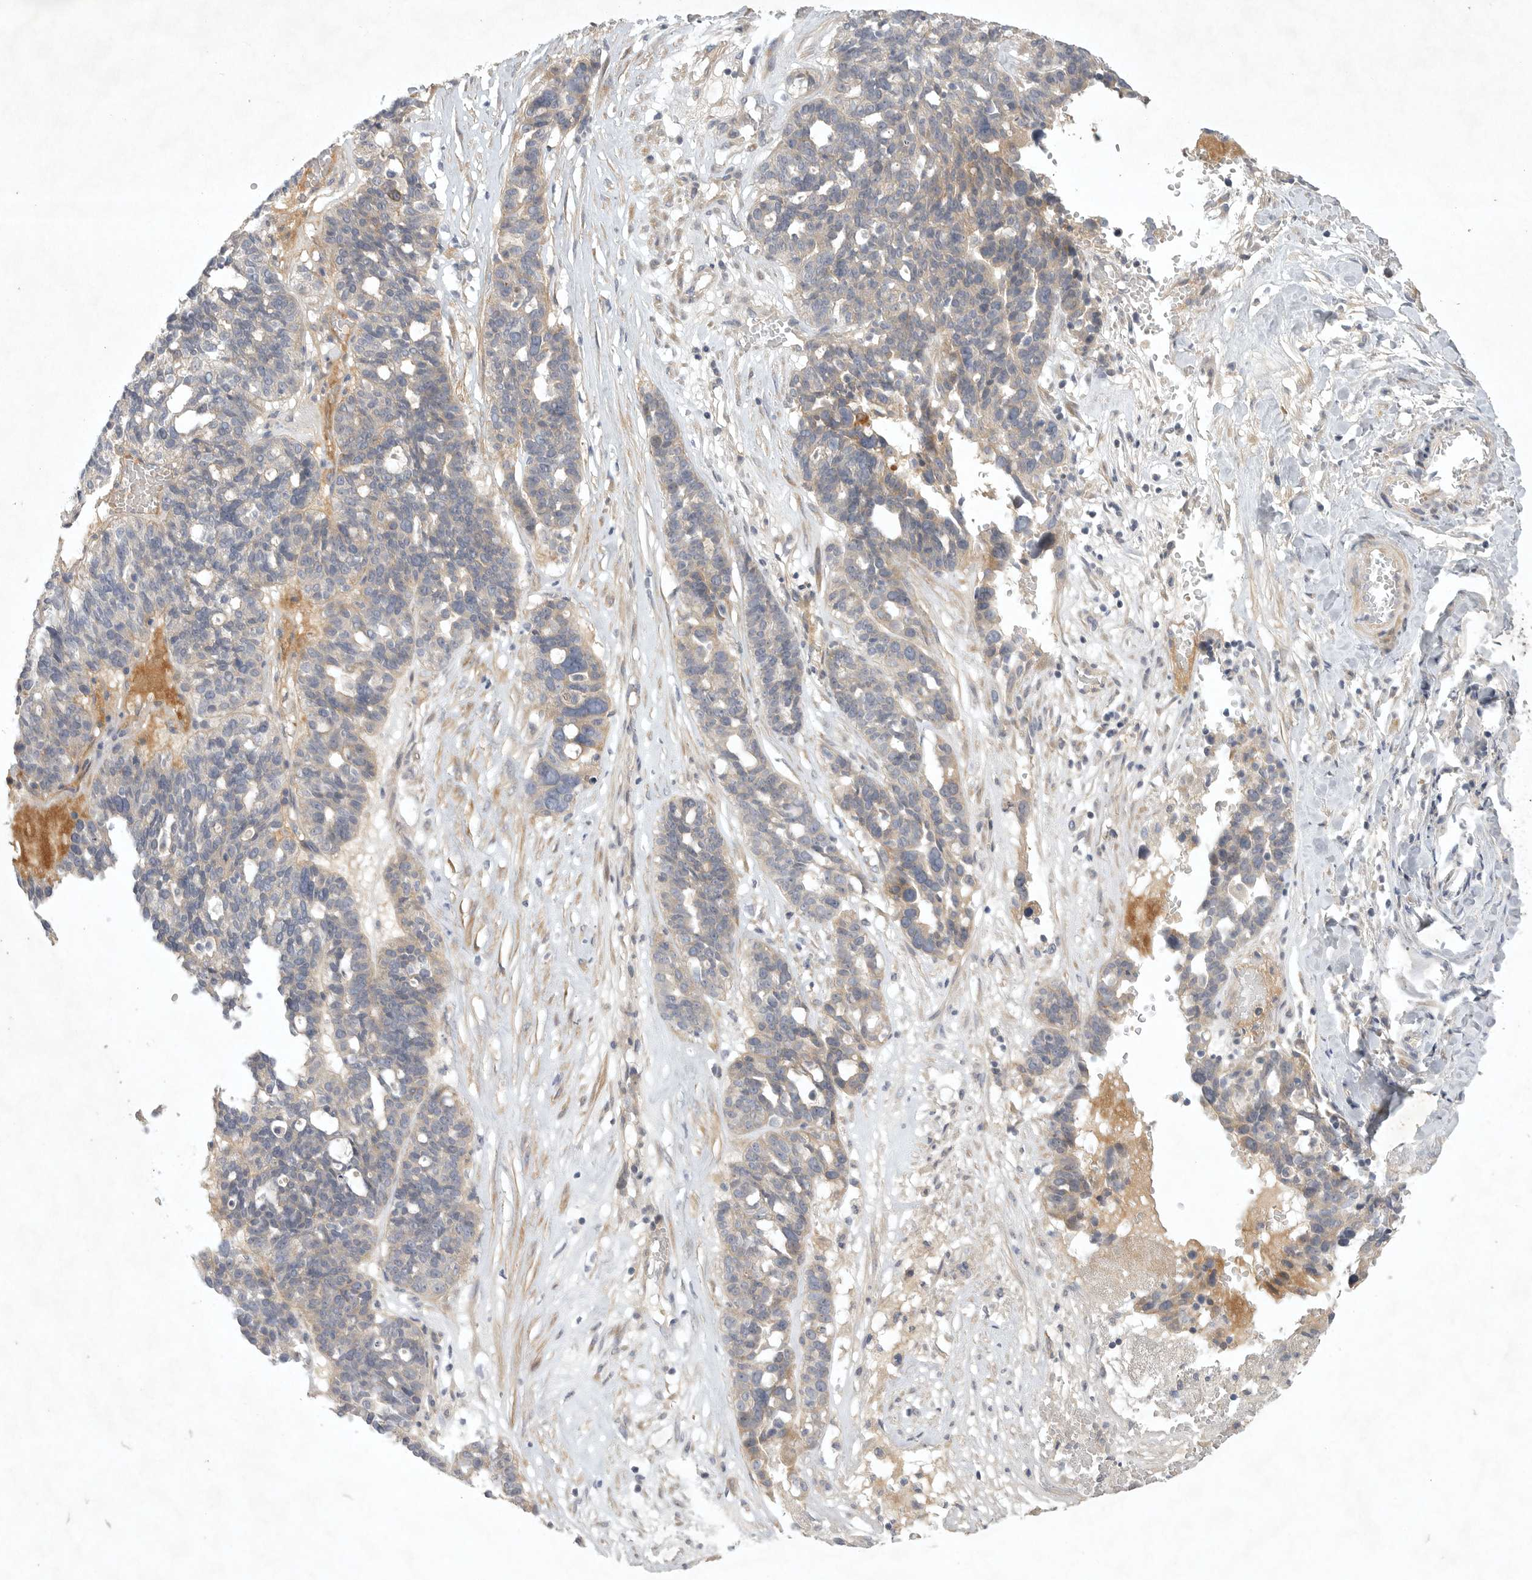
{"staining": {"intensity": "negative", "quantity": "none", "location": "none"}, "tissue": "ovarian cancer", "cell_type": "Tumor cells", "image_type": "cancer", "snomed": [{"axis": "morphology", "description": "Cystadenocarcinoma, serous, NOS"}, {"axis": "topography", "description": "Ovary"}], "caption": "DAB (3,3'-diaminobenzidine) immunohistochemical staining of ovarian cancer (serous cystadenocarcinoma) exhibits no significant expression in tumor cells. The staining was performed using DAB (3,3'-diaminobenzidine) to visualize the protein expression in brown, while the nuclei were stained in blue with hematoxylin (Magnification: 20x).", "gene": "BZW2", "patient": {"sex": "female", "age": 59}}